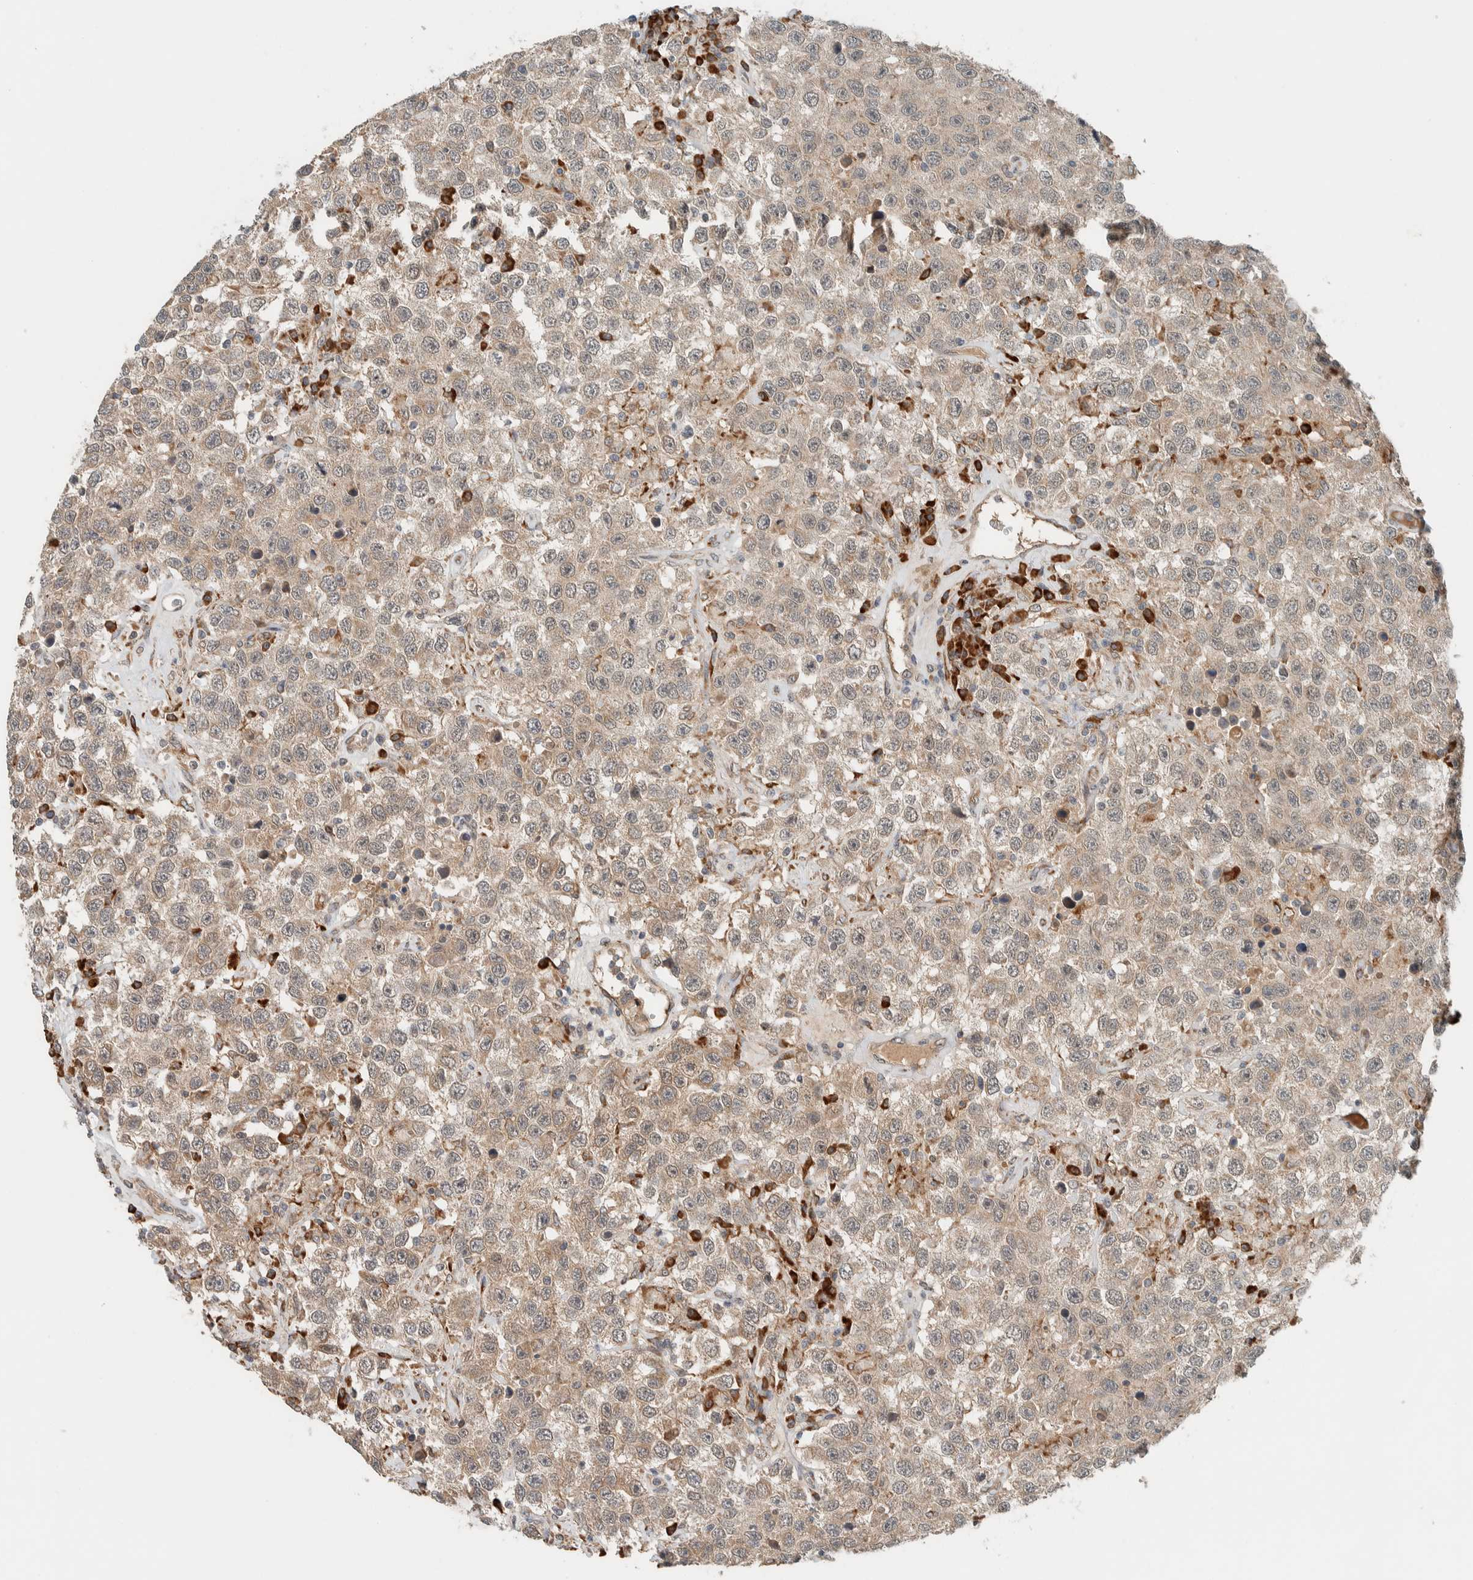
{"staining": {"intensity": "weak", "quantity": ">75%", "location": "cytoplasmic/membranous"}, "tissue": "testis cancer", "cell_type": "Tumor cells", "image_type": "cancer", "snomed": [{"axis": "morphology", "description": "Seminoma, NOS"}, {"axis": "topography", "description": "Testis"}], "caption": "An immunohistochemistry photomicrograph of tumor tissue is shown. Protein staining in brown shows weak cytoplasmic/membranous positivity in testis cancer within tumor cells.", "gene": "CTBP2", "patient": {"sex": "male", "age": 41}}